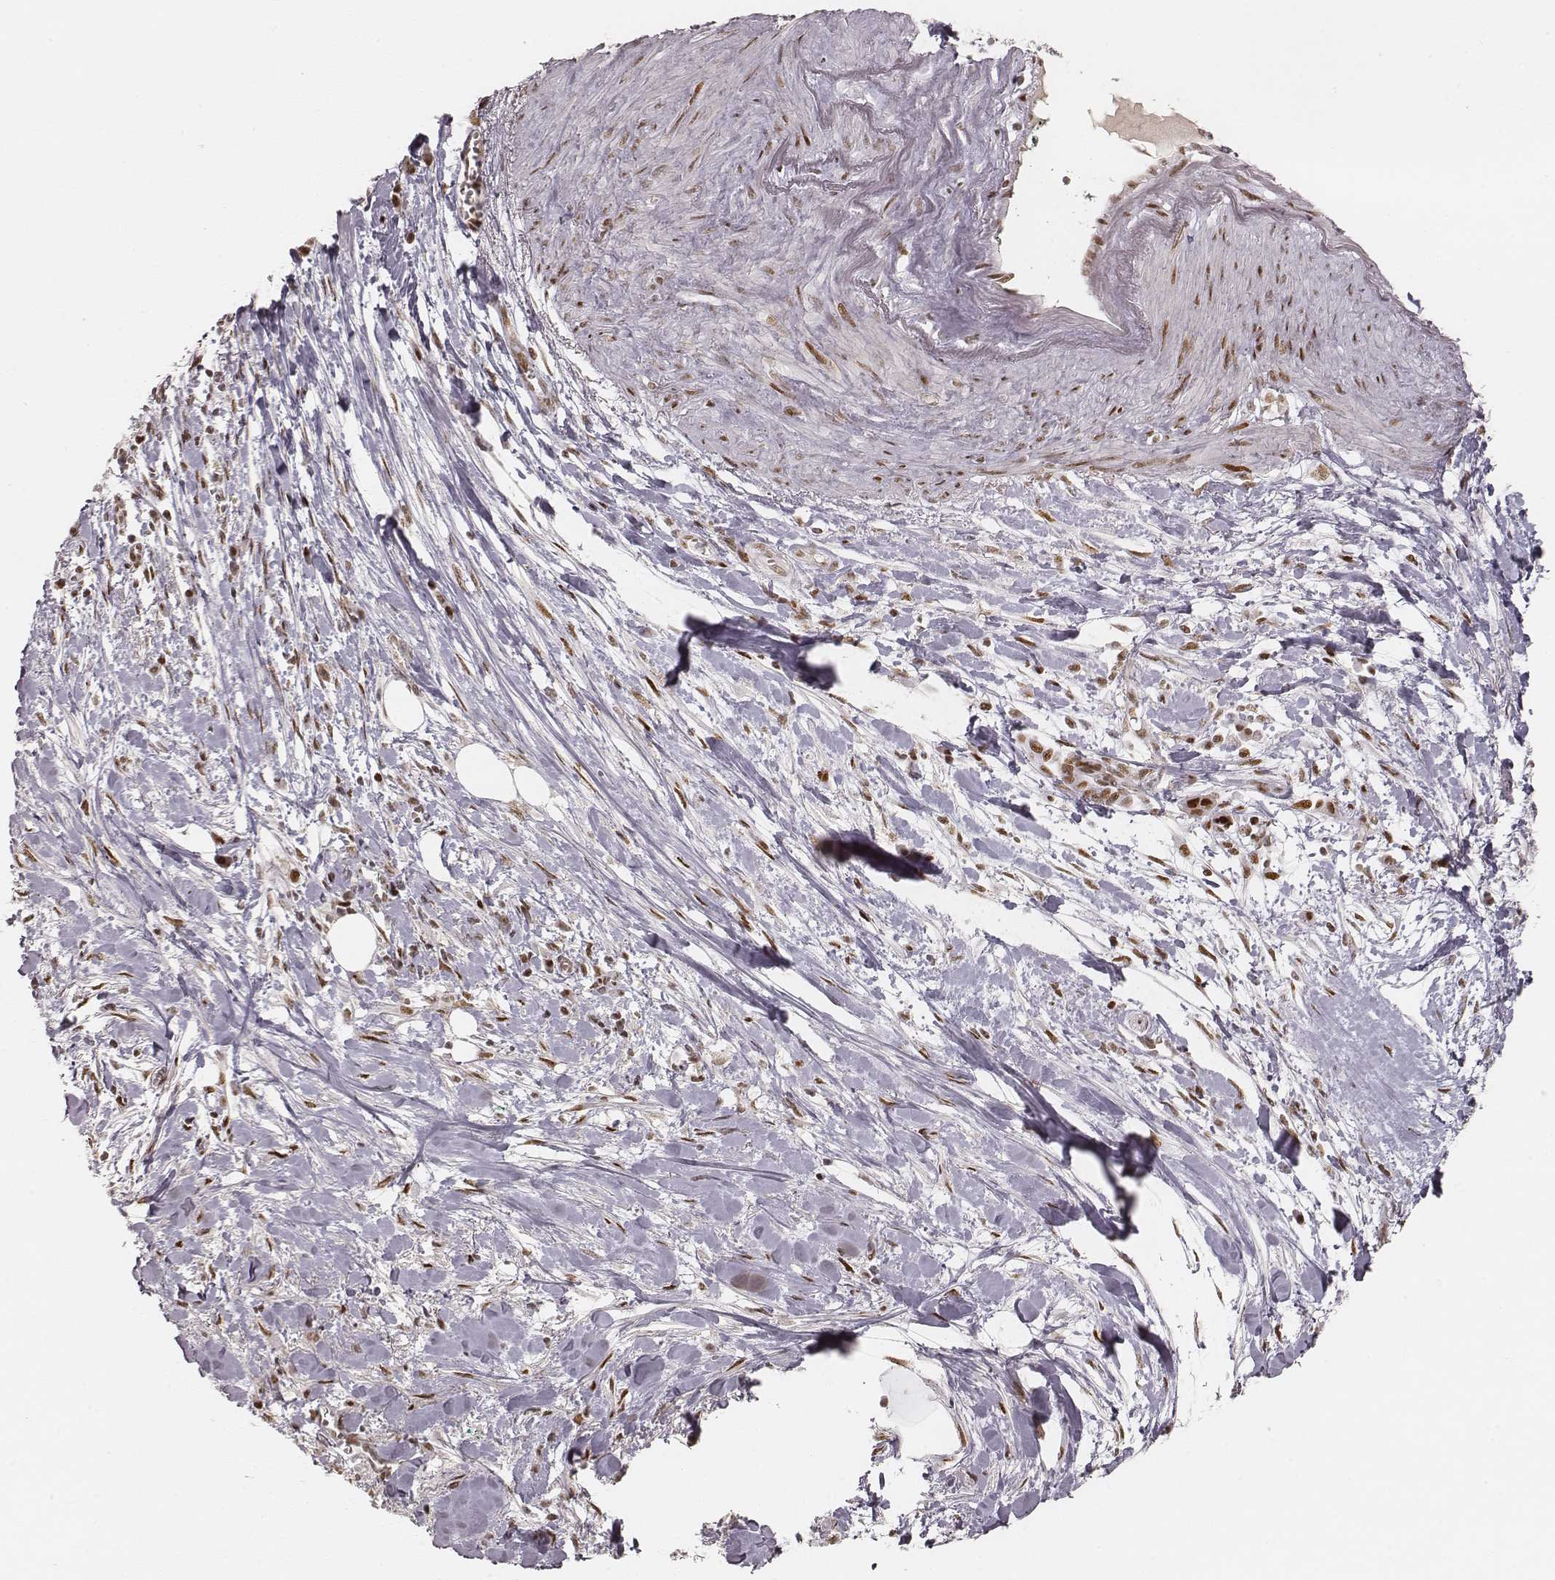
{"staining": {"intensity": "moderate", "quantity": ">75%", "location": "nuclear"}, "tissue": "pancreatic cancer", "cell_type": "Tumor cells", "image_type": "cancer", "snomed": [{"axis": "morphology", "description": "Normal tissue, NOS"}, {"axis": "morphology", "description": "Adenocarcinoma, NOS"}, {"axis": "topography", "description": "Lymph node"}, {"axis": "topography", "description": "Pancreas"}], "caption": "Immunohistochemical staining of pancreatic cancer (adenocarcinoma) reveals moderate nuclear protein expression in approximately >75% of tumor cells. The staining was performed using DAB, with brown indicating positive protein expression. Nuclei are stained blue with hematoxylin.", "gene": "HNRNPC", "patient": {"sex": "female", "age": 58}}